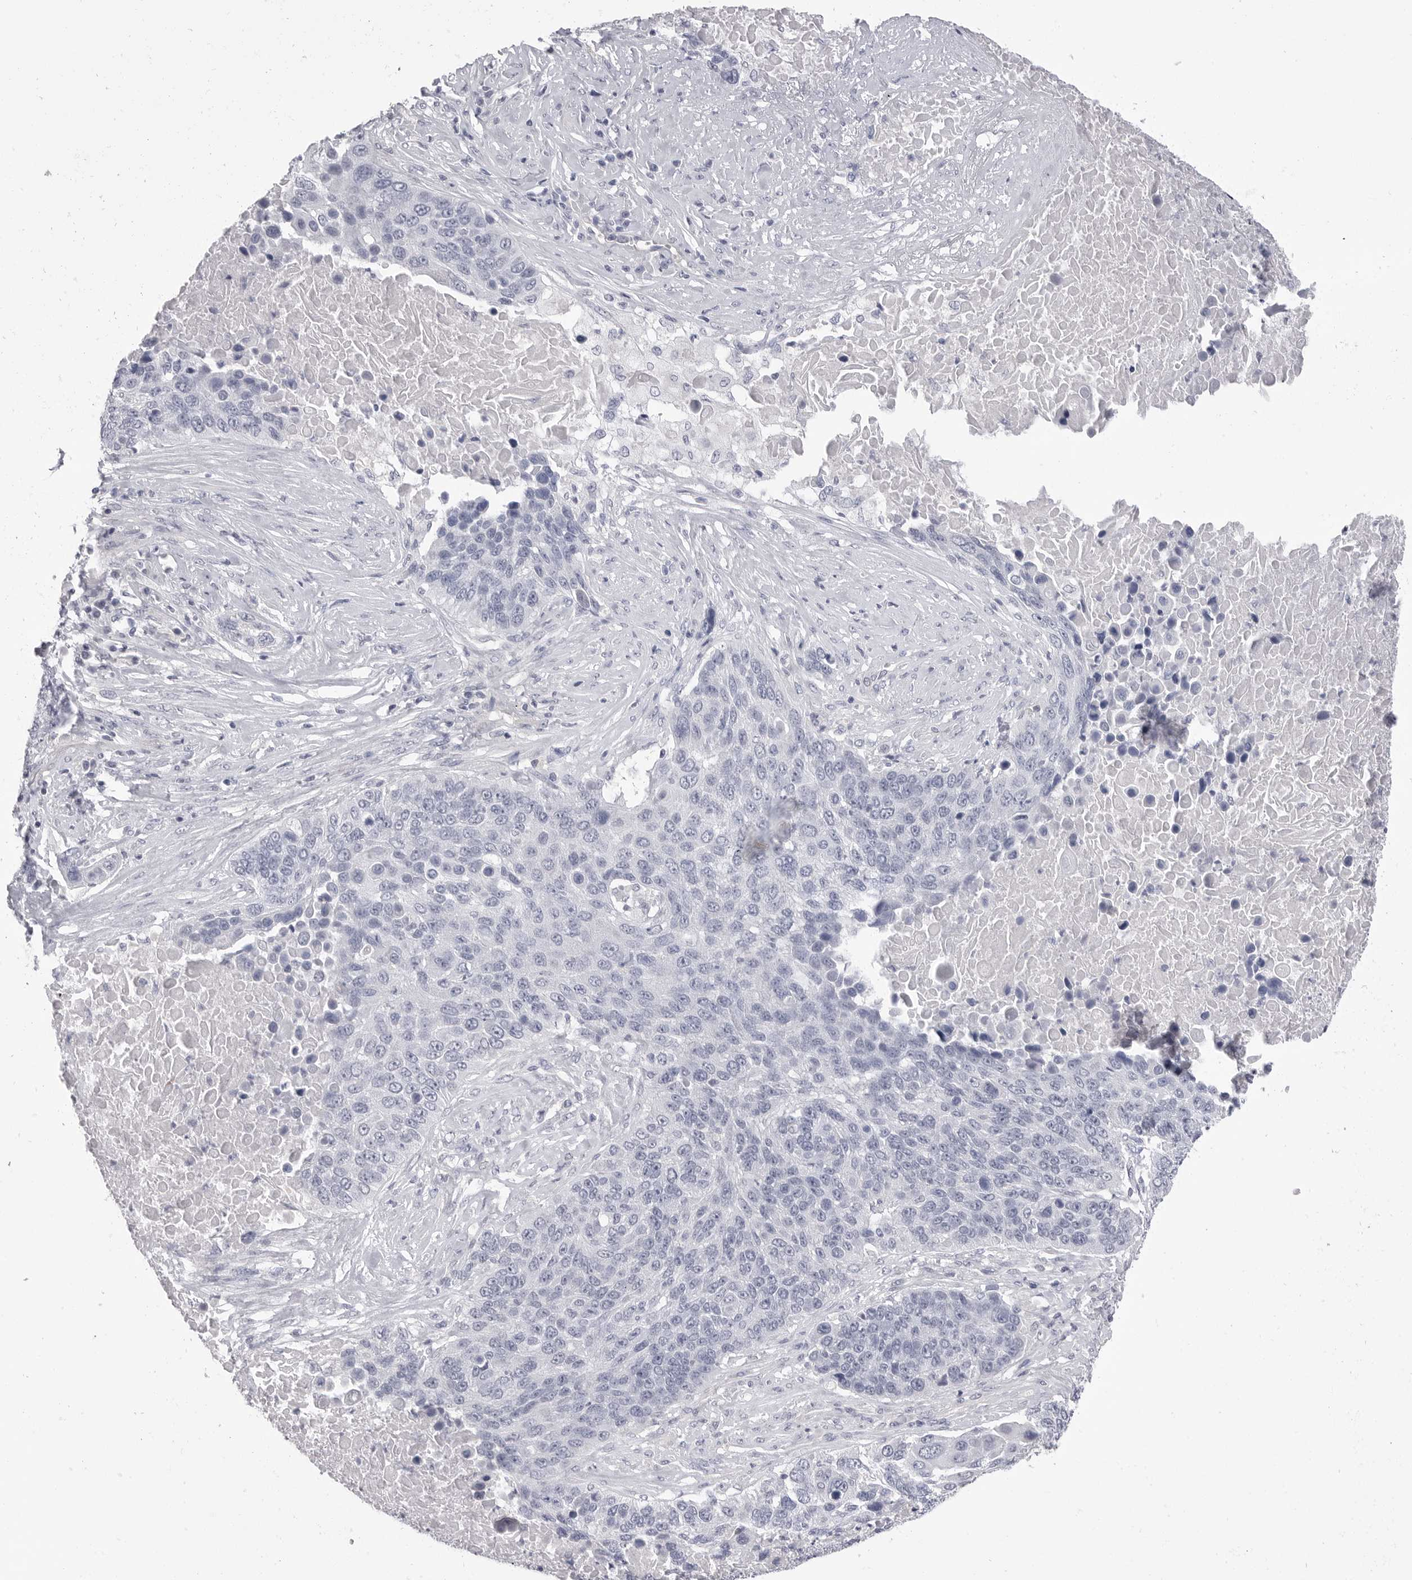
{"staining": {"intensity": "negative", "quantity": "none", "location": "none"}, "tissue": "lung cancer", "cell_type": "Tumor cells", "image_type": "cancer", "snomed": [{"axis": "morphology", "description": "Squamous cell carcinoma, NOS"}, {"axis": "topography", "description": "Lung"}], "caption": "Lung cancer (squamous cell carcinoma) was stained to show a protein in brown. There is no significant expression in tumor cells.", "gene": "DLGAP3", "patient": {"sex": "male", "age": 66}}